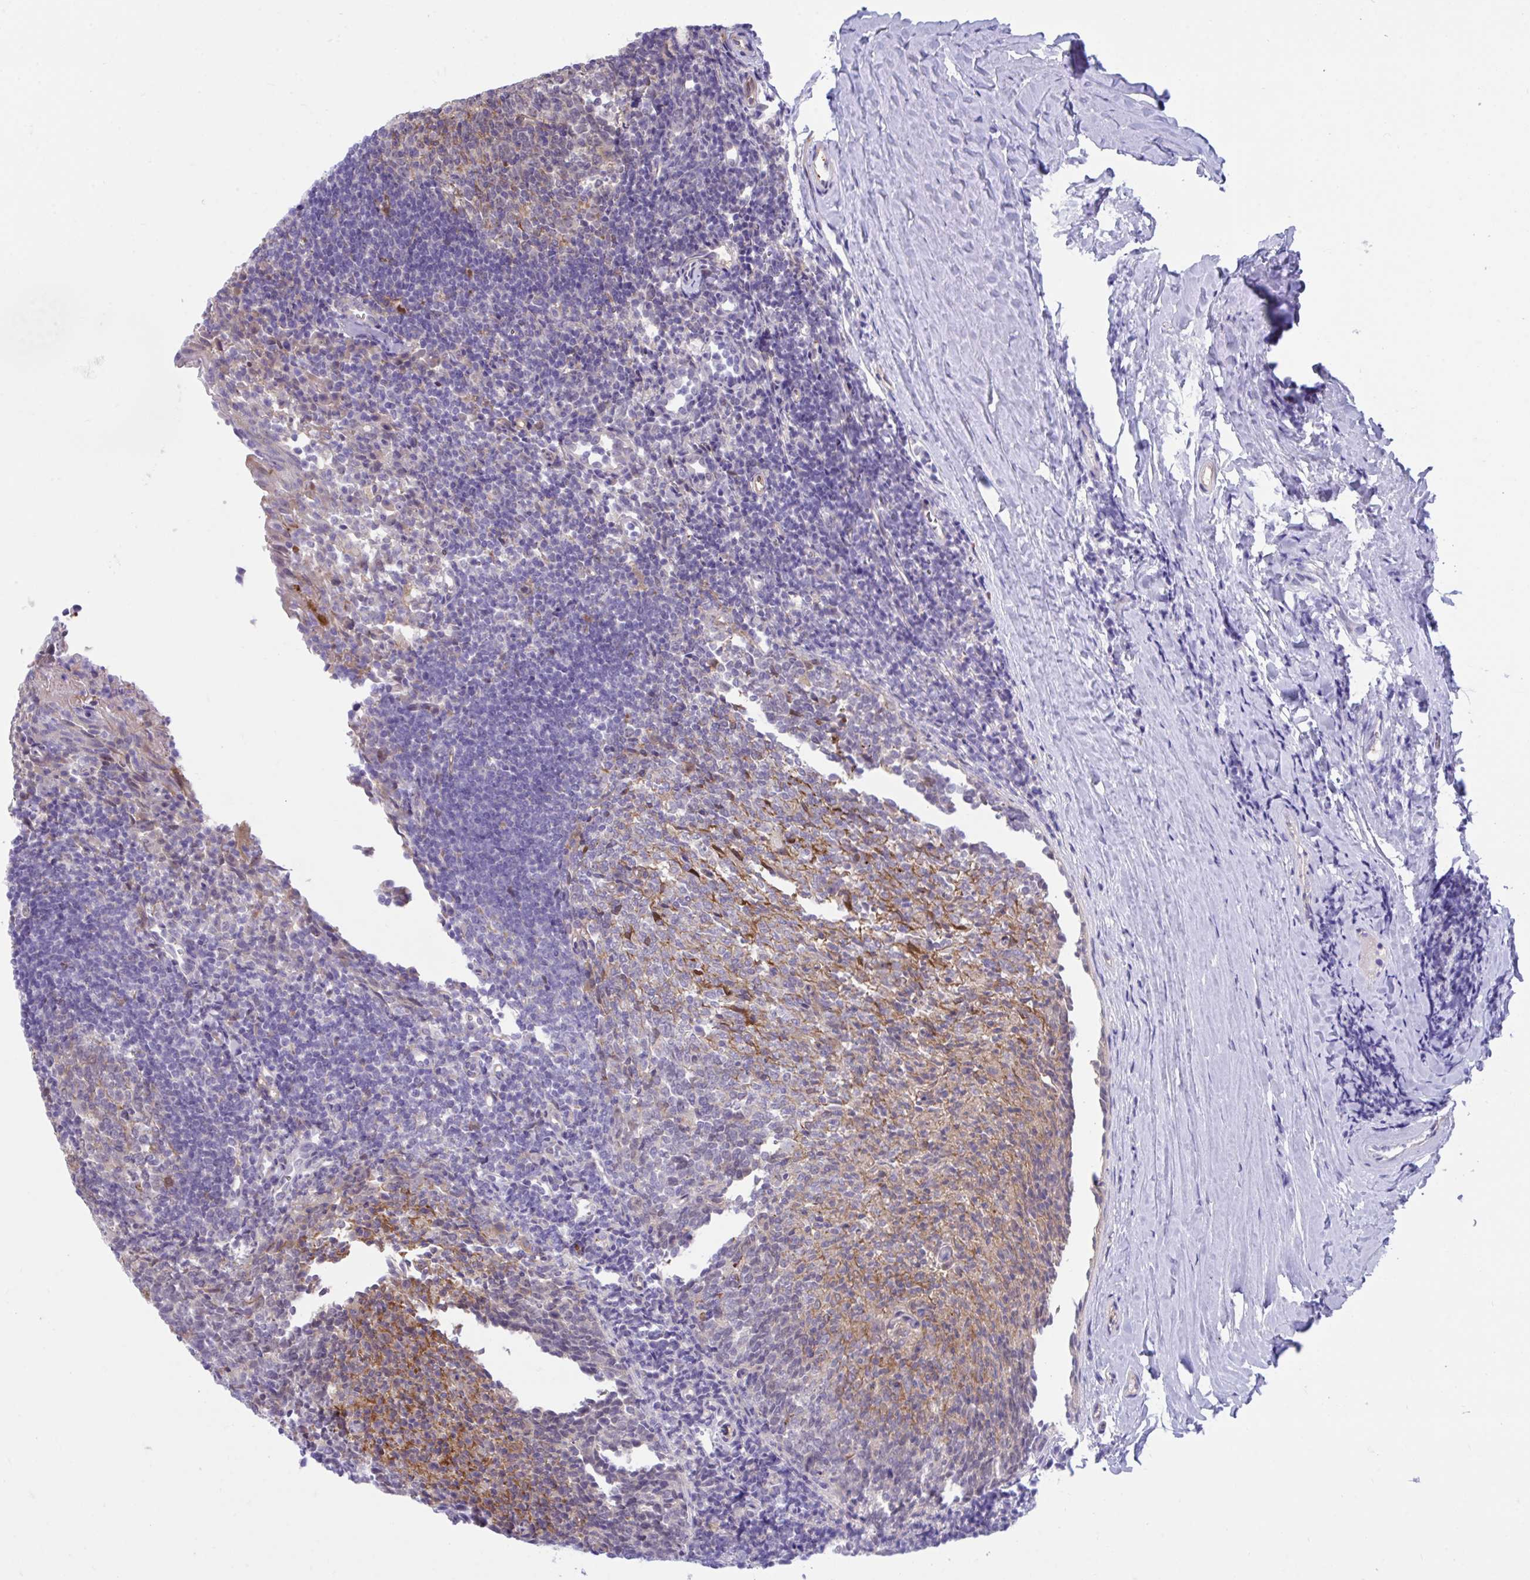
{"staining": {"intensity": "moderate", "quantity": "<25%", "location": "cytoplasmic/membranous"}, "tissue": "tonsil", "cell_type": "Germinal center cells", "image_type": "normal", "snomed": [{"axis": "morphology", "description": "Normal tissue, NOS"}, {"axis": "topography", "description": "Tonsil"}], "caption": "Protein staining of unremarkable tonsil demonstrates moderate cytoplasmic/membranous positivity in approximately <25% of germinal center cells.", "gene": "CENPQ", "patient": {"sex": "female", "age": 10}}